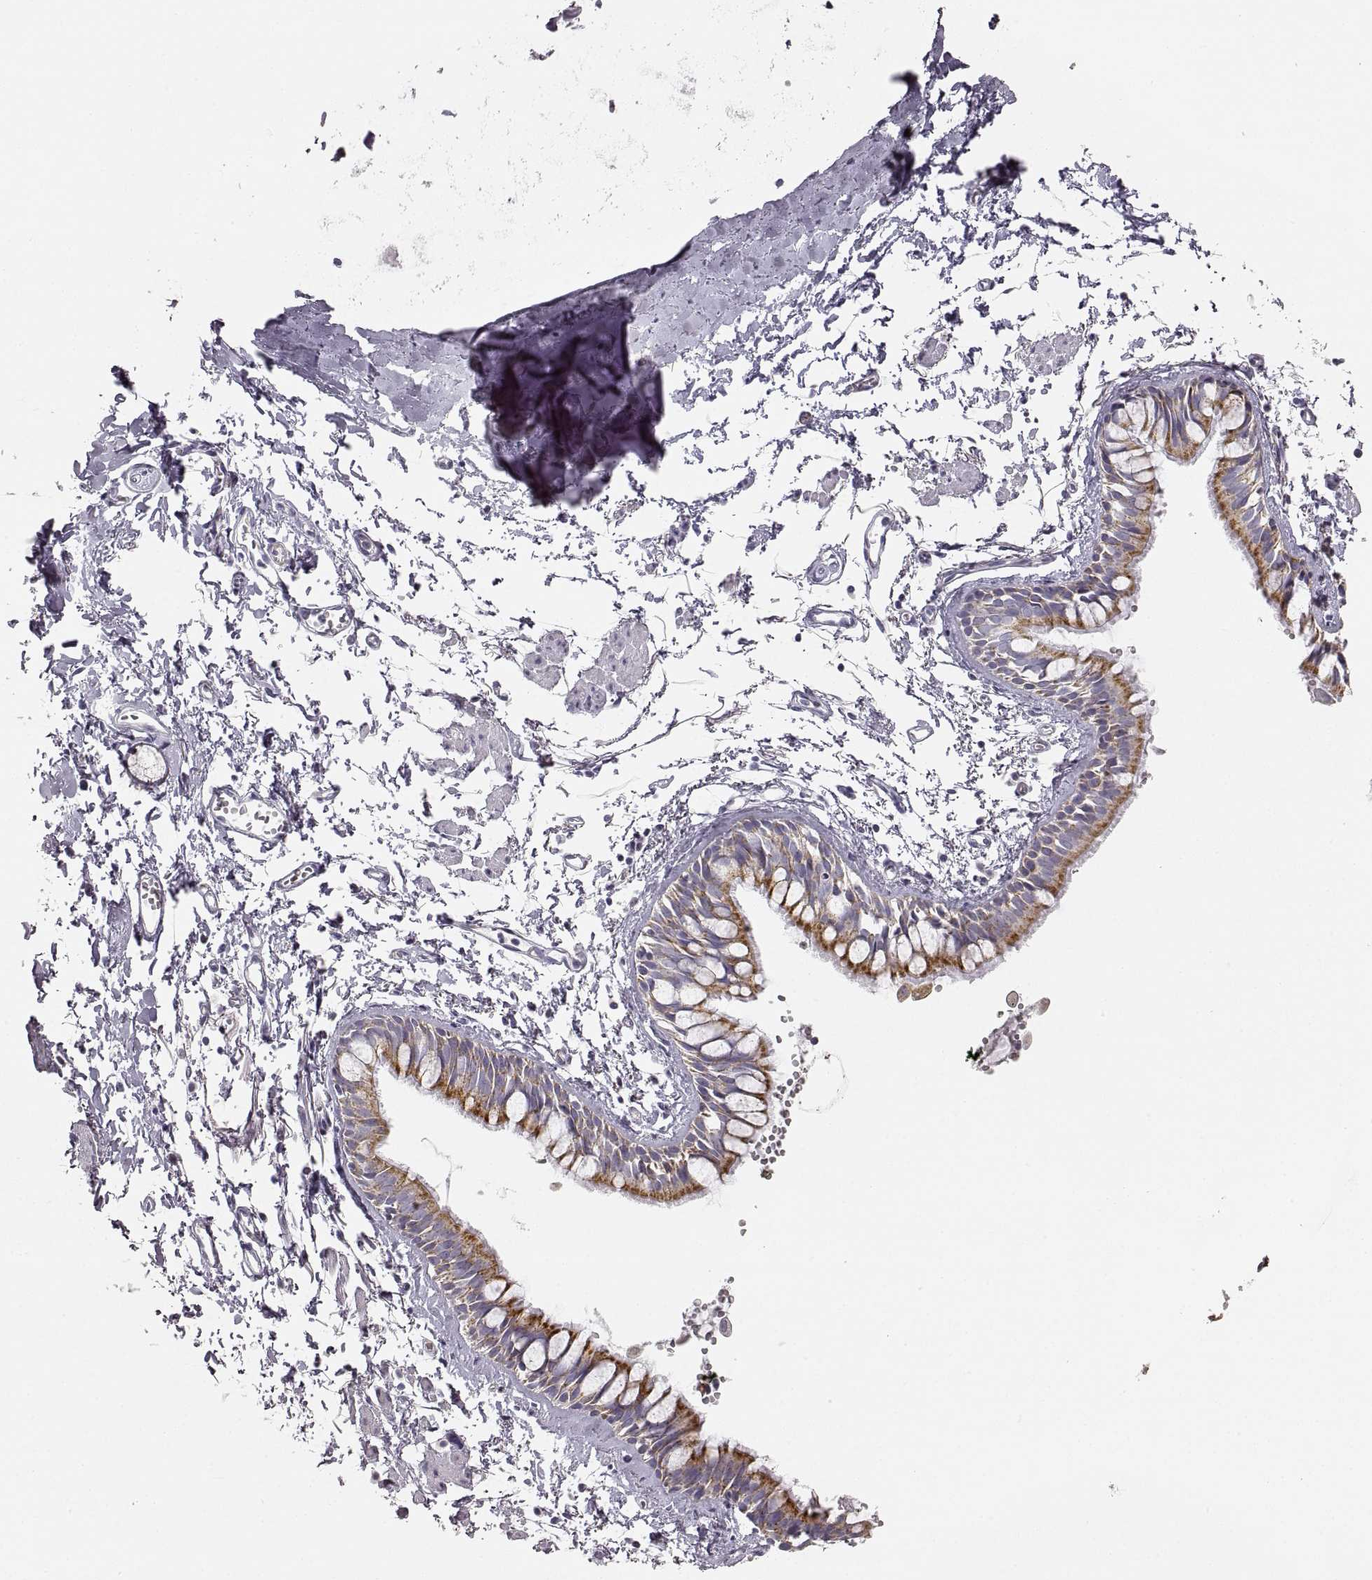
{"staining": {"intensity": "strong", "quantity": "25%-75%", "location": "cytoplasmic/membranous"}, "tissue": "bronchus", "cell_type": "Respiratory epithelial cells", "image_type": "normal", "snomed": [{"axis": "morphology", "description": "Normal tissue, NOS"}, {"axis": "topography", "description": "Cartilage tissue"}, {"axis": "topography", "description": "Bronchus"}], "caption": "A histopathology image showing strong cytoplasmic/membranous staining in approximately 25%-75% of respiratory epithelial cells in unremarkable bronchus, as visualized by brown immunohistochemical staining.", "gene": "RDH13", "patient": {"sex": "female", "age": 59}}